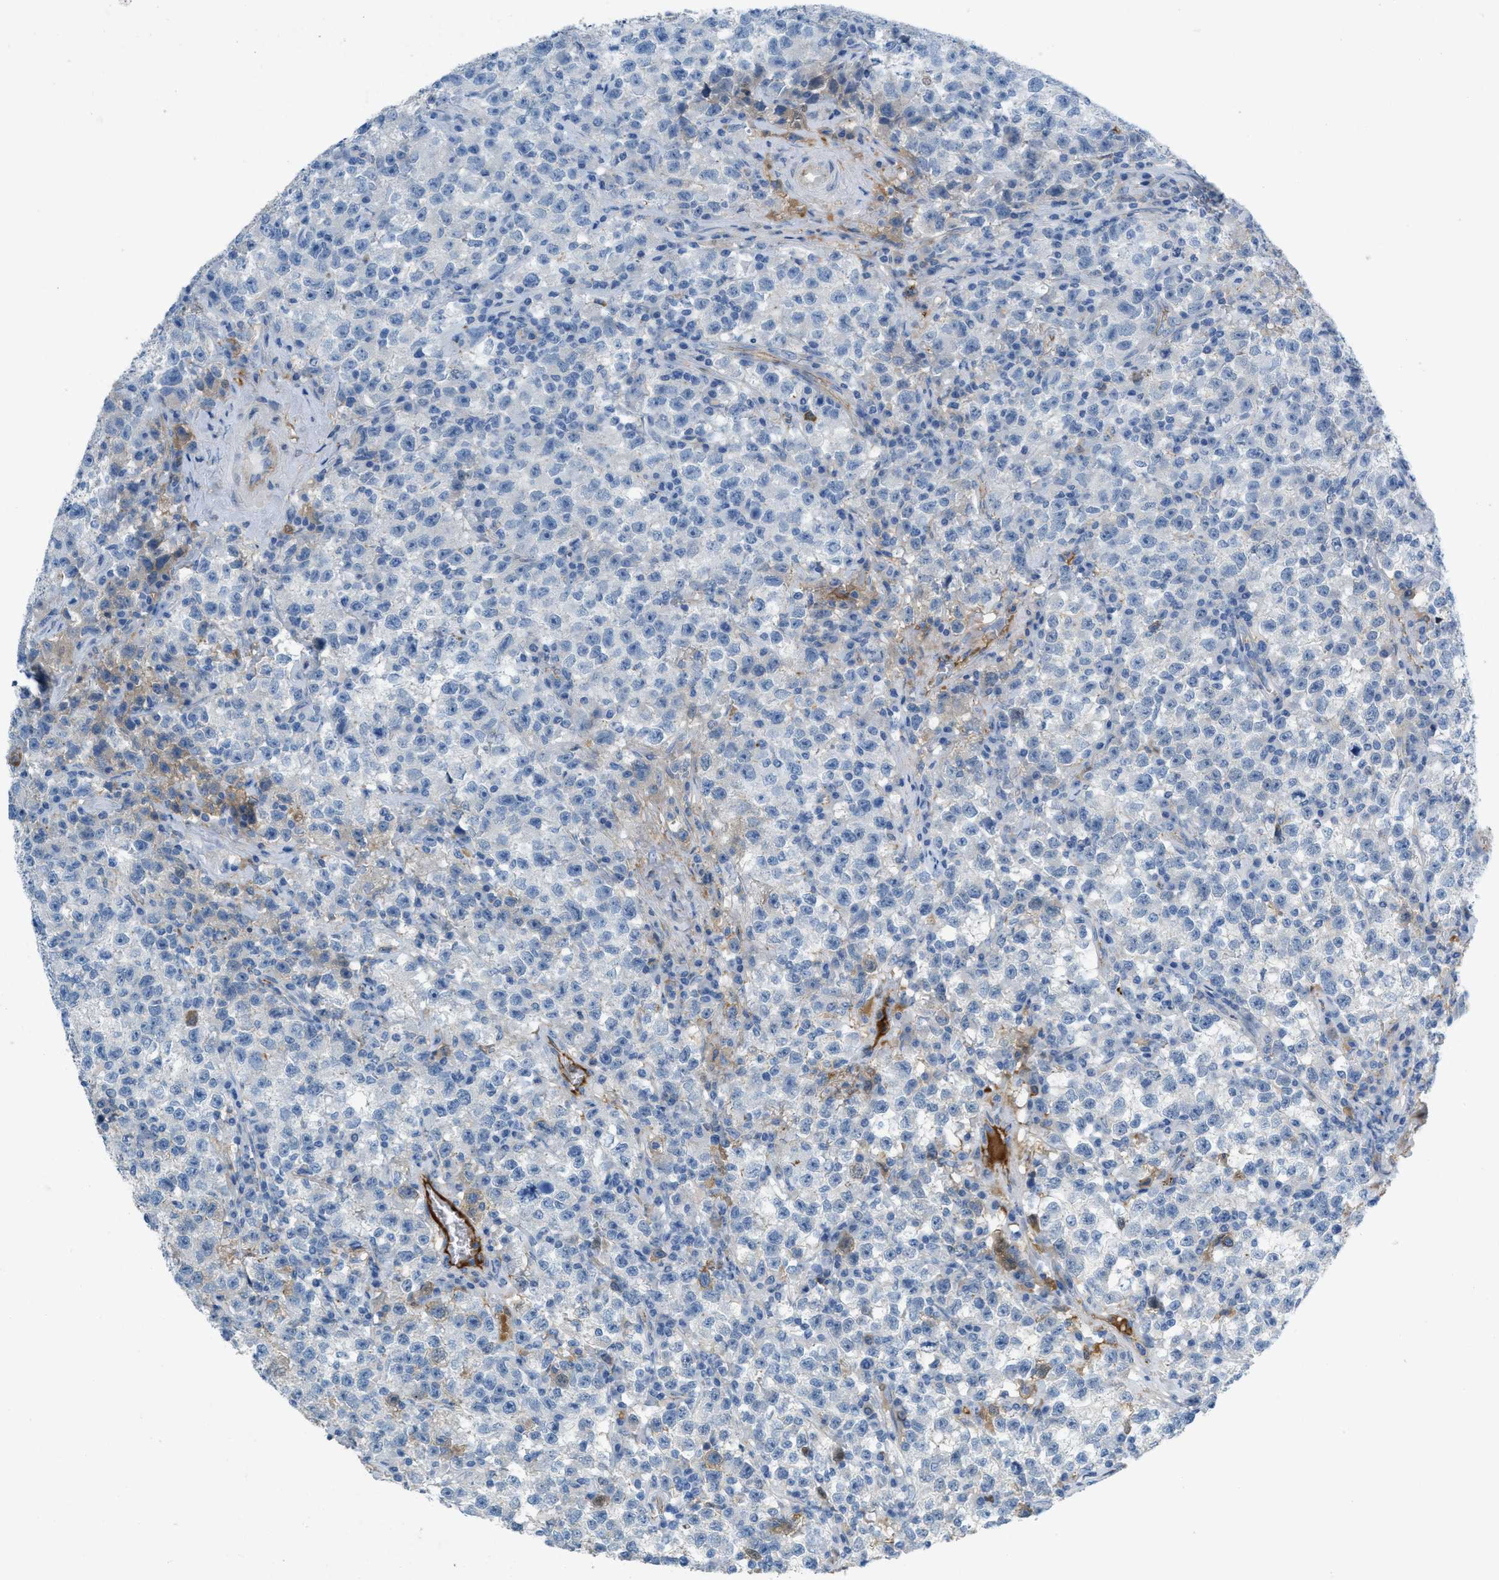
{"staining": {"intensity": "negative", "quantity": "none", "location": "none"}, "tissue": "testis cancer", "cell_type": "Tumor cells", "image_type": "cancer", "snomed": [{"axis": "morphology", "description": "Seminoma, NOS"}, {"axis": "topography", "description": "Testis"}], "caption": "High power microscopy image of an immunohistochemistry image of testis seminoma, revealing no significant staining in tumor cells.", "gene": "CRB3", "patient": {"sex": "male", "age": 22}}